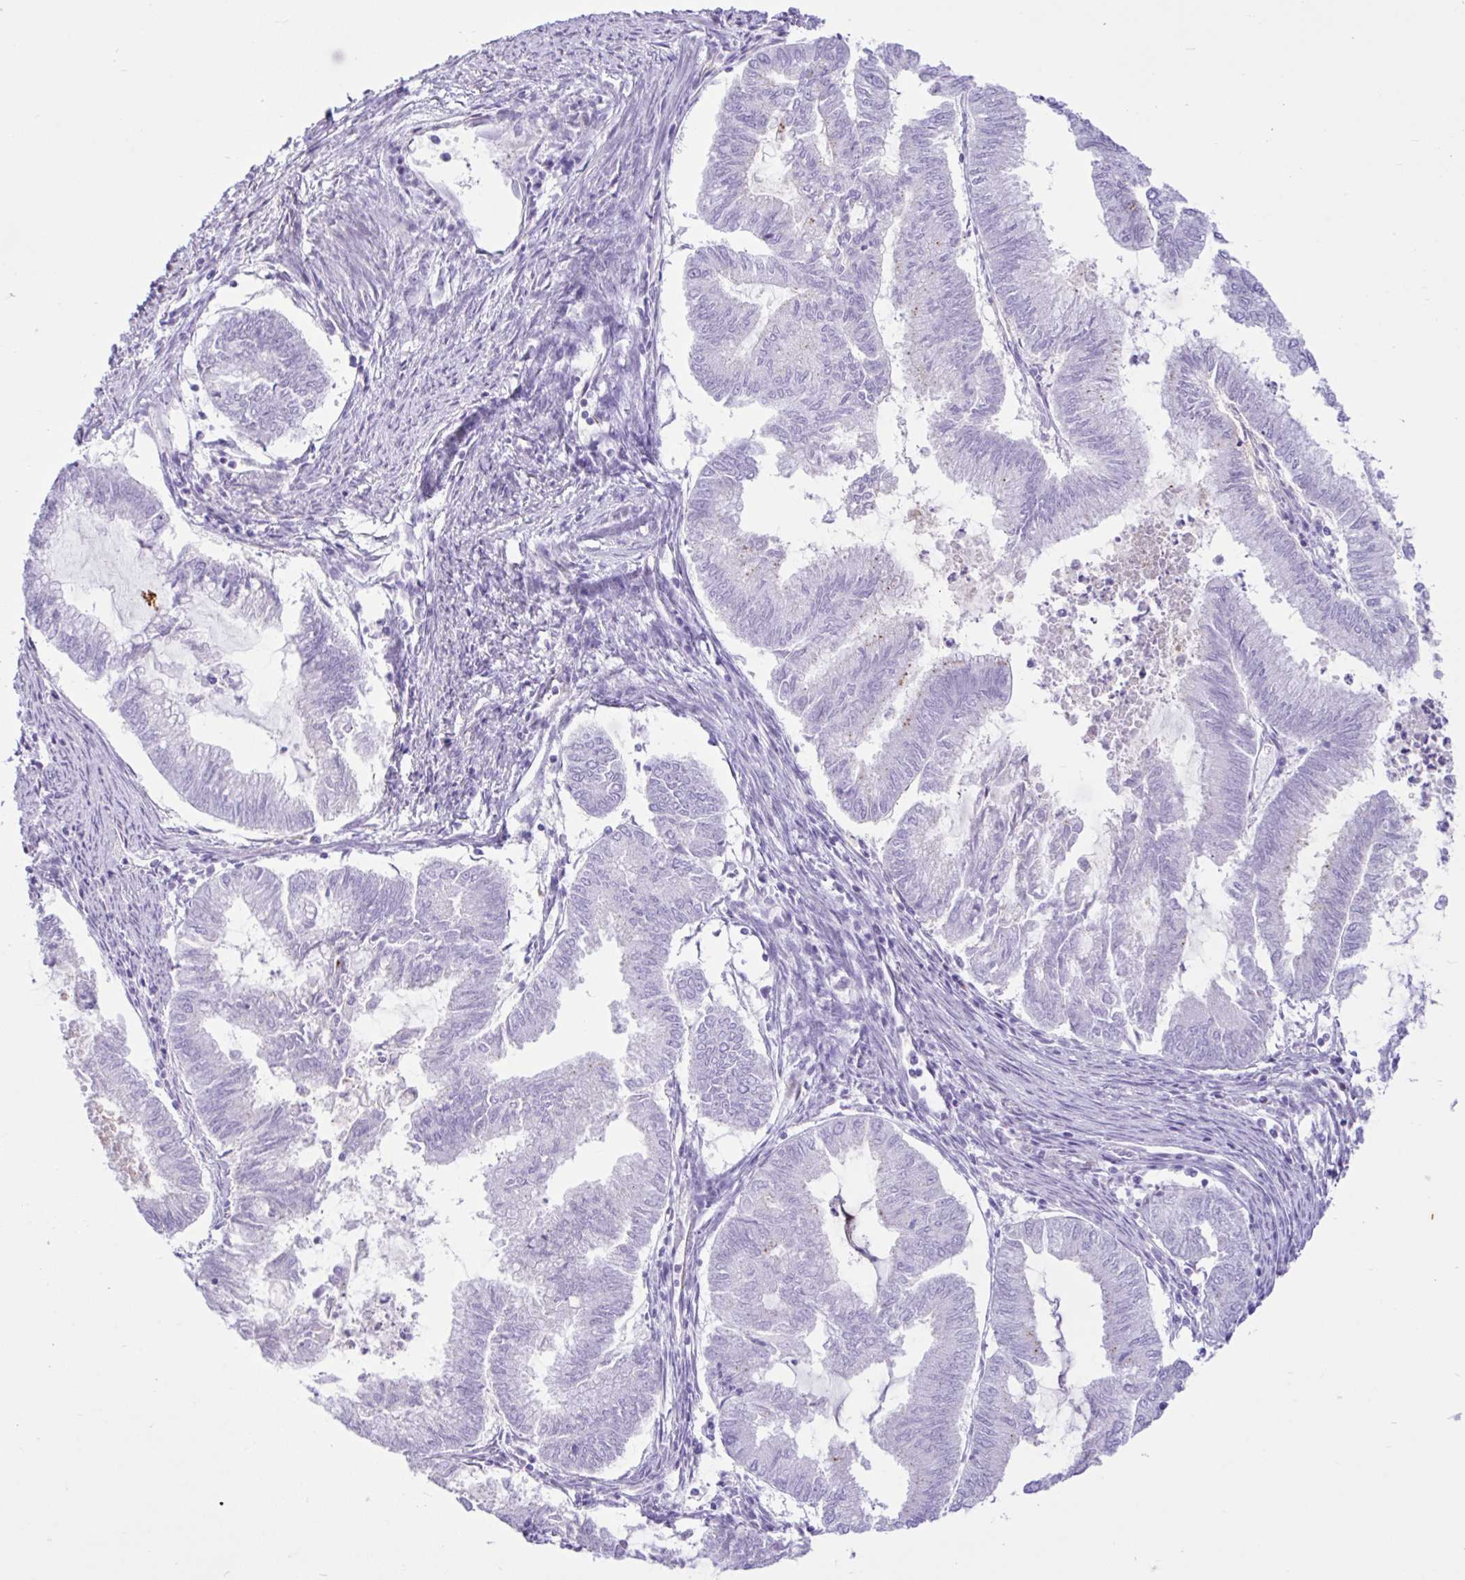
{"staining": {"intensity": "negative", "quantity": "none", "location": "none"}, "tissue": "endometrial cancer", "cell_type": "Tumor cells", "image_type": "cancer", "snomed": [{"axis": "morphology", "description": "Adenocarcinoma, NOS"}, {"axis": "topography", "description": "Endometrium"}], "caption": "Endometrial cancer (adenocarcinoma) was stained to show a protein in brown. There is no significant staining in tumor cells.", "gene": "REEP1", "patient": {"sex": "female", "age": 79}}